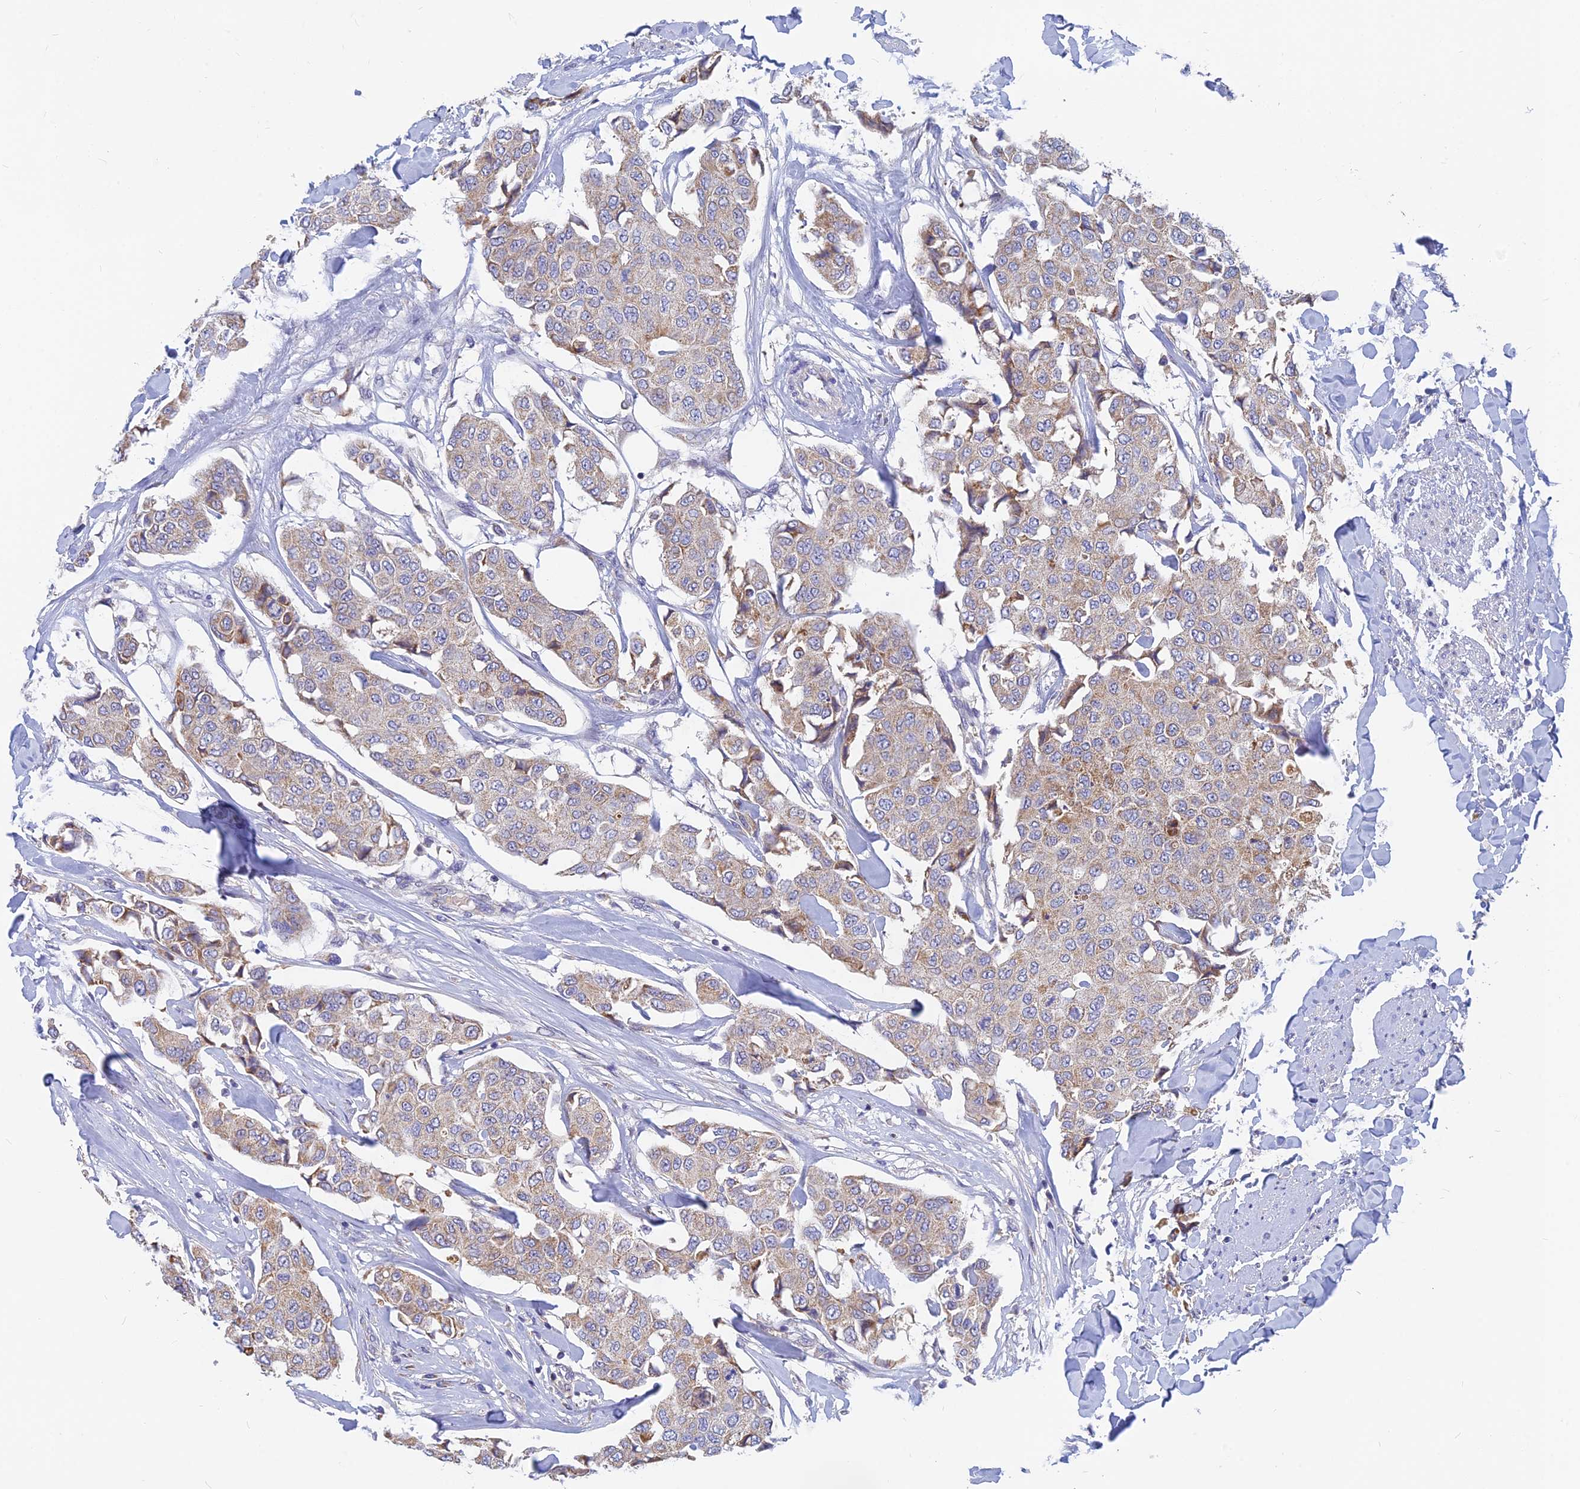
{"staining": {"intensity": "moderate", "quantity": "<25%", "location": "cytoplasmic/membranous"}, "tissue": "breast cancer", "cell_type": "Tumor cells", "image_type": "cancer", "snomed": [{"axis": "morphology", "description": "Duct carcinoma"}, {"axis": "topography", "description": "Breast"}], "caption": "DAB immunohistochemical staining of breast cancer (intraductal carcinoma) reveals moderate cytoplasmic/membranous protein staining in approximately <25% of tumor cells.", "gene": "CACNA1B", "patient": {"sex": "female", "age": 80}}